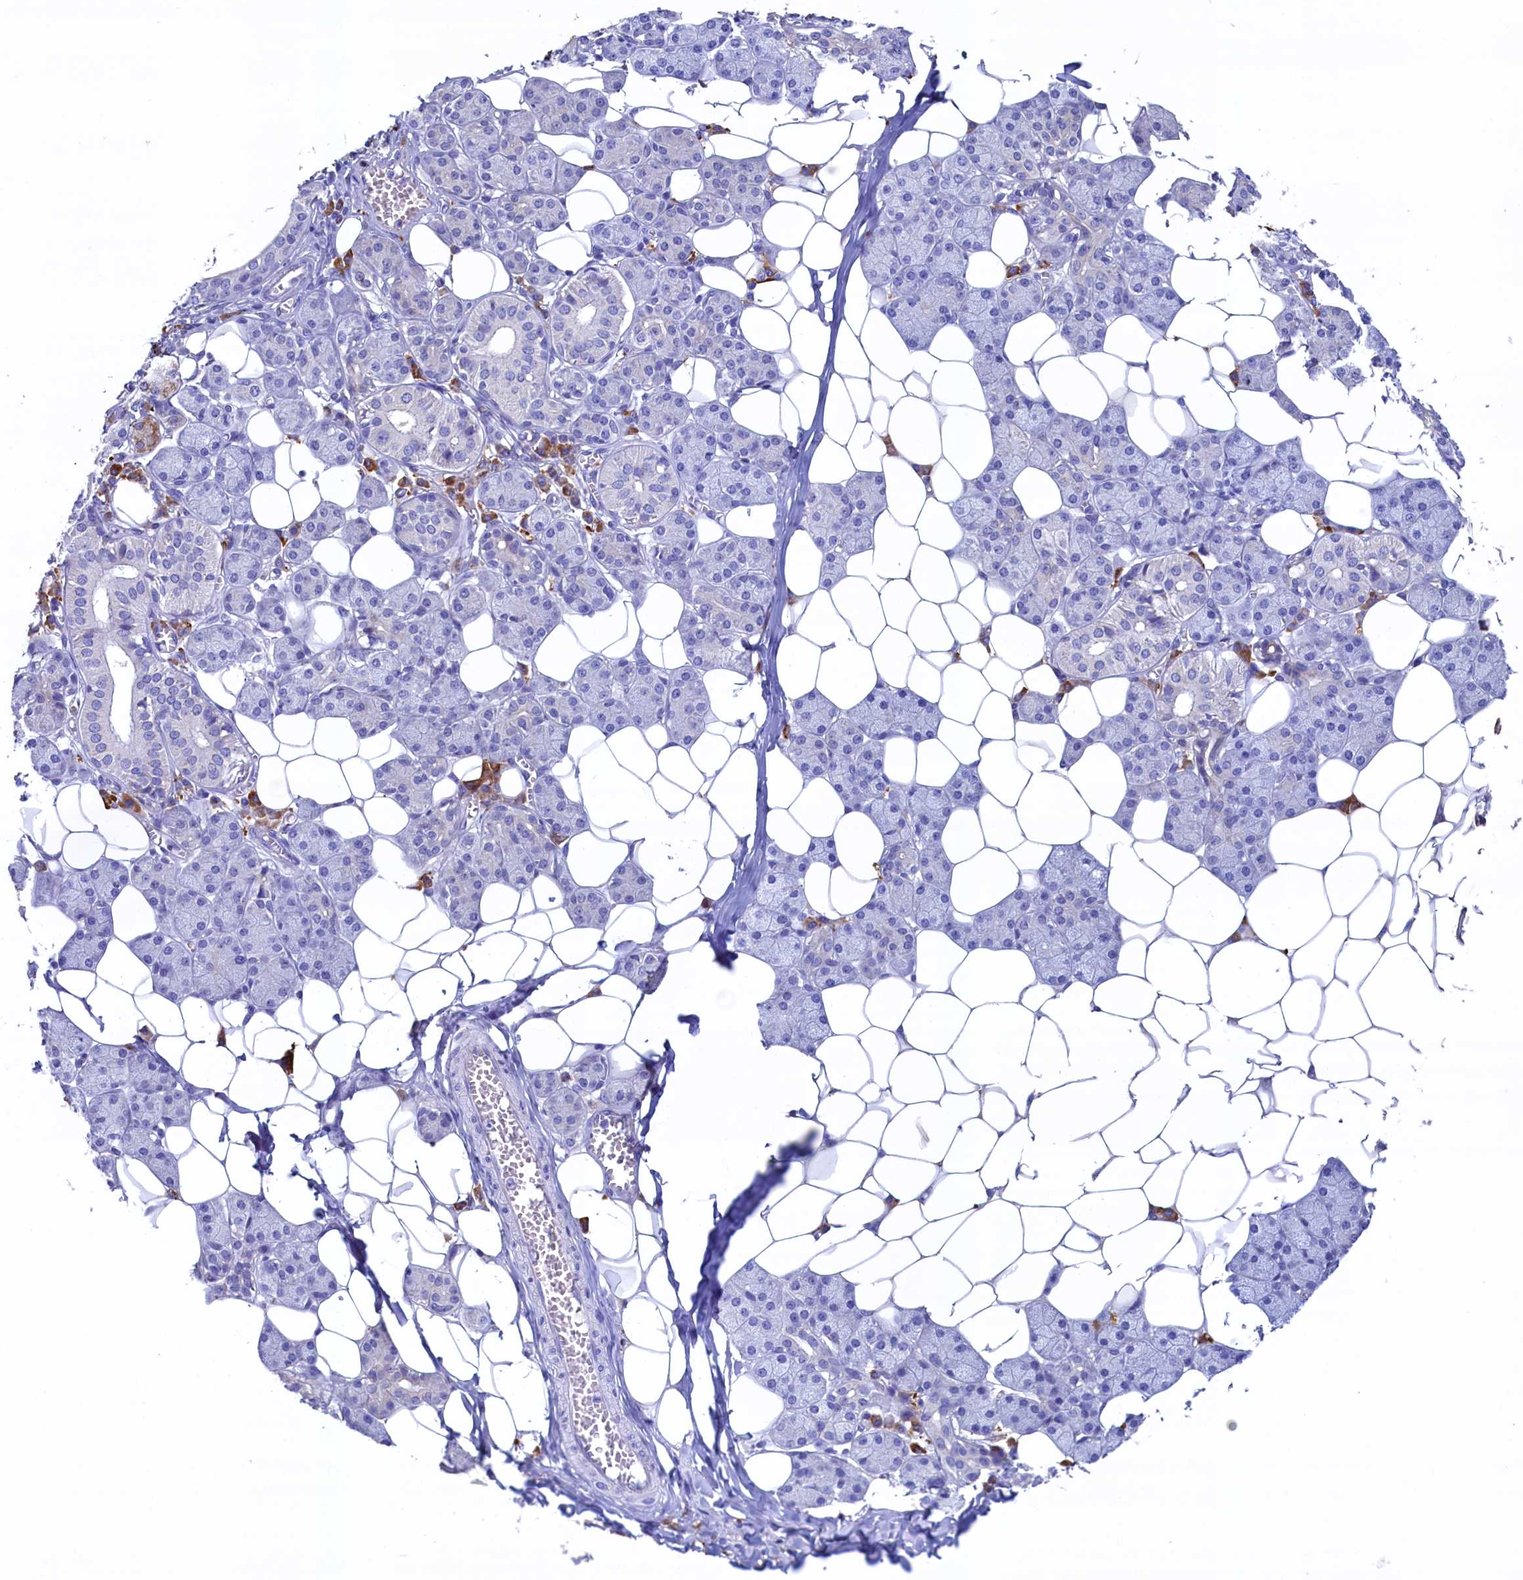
{"staining": {"intensity": "negative", "quantity": "none", "location": "none"}, "tissue": "salivary gland", "cell_type": "Glandular cells", "image_type": "normal", "snomed": [{"axis": "morphology", "description": "Normal tissue, NOS"}, {"axis": "topography", "description": "Salivary gland"}], "caption": "IHC of benign human salivary gland reveals no positivity in glandular cells.", "gene": "CBLIF", "patient": {"sex": "female", "age": 33}}